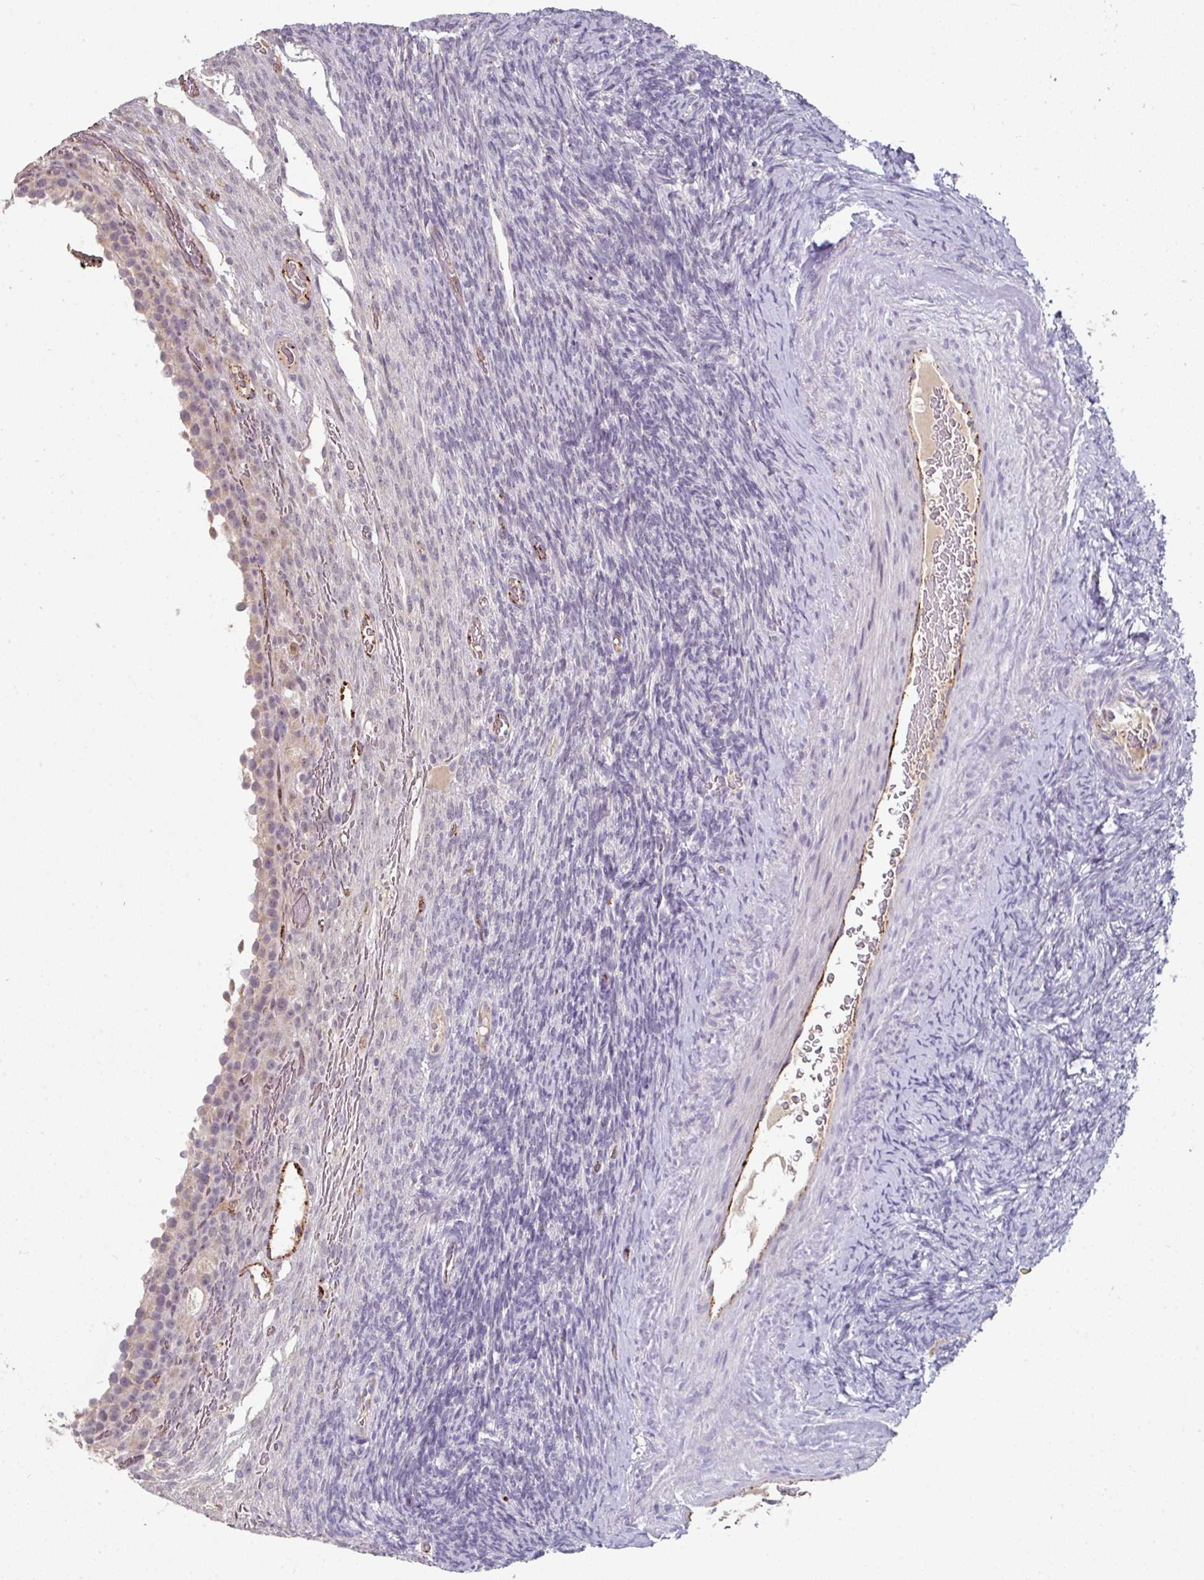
{"staining": {"intensity": "negative", "quantity": "none", "location": "none"}, "tissue": "ovary", "cell_type": "Ovarian stroma cells", "image_type": "normal", "snomed": [{"axis": "morphology", "description": "Normal tissue, NOS"}, {"axis": "topography", "description": "Ovary"}], "caption": "Image shows no protein positivity in ovarian stroma cells of benign ovary.", "gene": "SIDT2", "patient": {"sex": "female", "age": 34}}